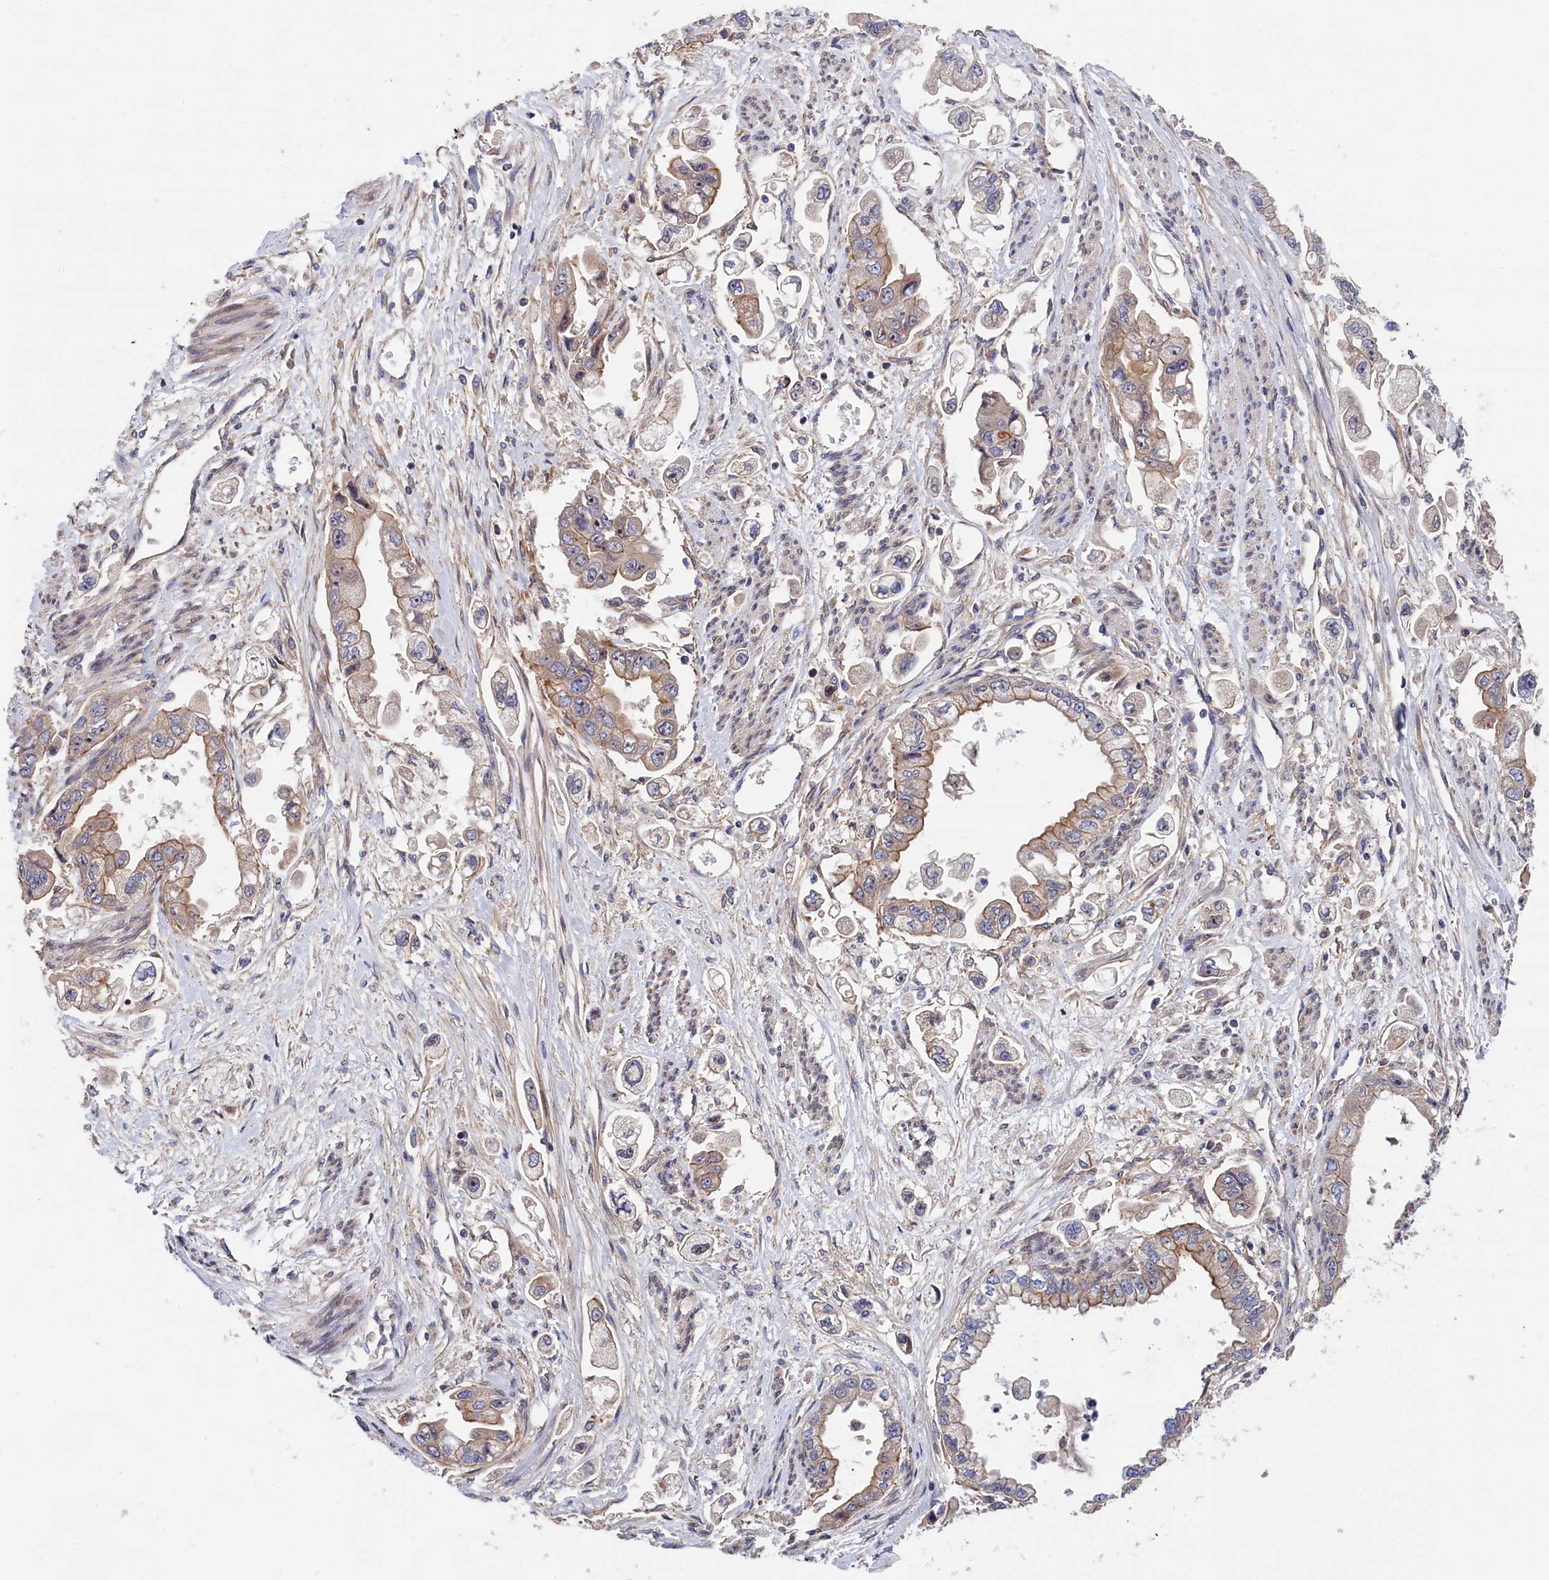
{"staining": {"intensity": "moderate", "quantity": "25%-75%", "location": "cytoplasmic/membranous"}, "tissue": "stomach cancer", "cell_type": "Tumor cells", "image_type": "cancer", "snomed": [{"axis": "morphology", "description": "Adenocarcinoma, NOS"}, {"axis": "topography", "description": "Stomach"}], "caption": "Stomach adenocarcinoma tissue reveals moderate cytoplasmic/membranous expression in about 25%-75% of tumor cells, visualized by immunohistochemistry.", "gene": "CRACD", "patient": {"sex": "male", "age": 62}}